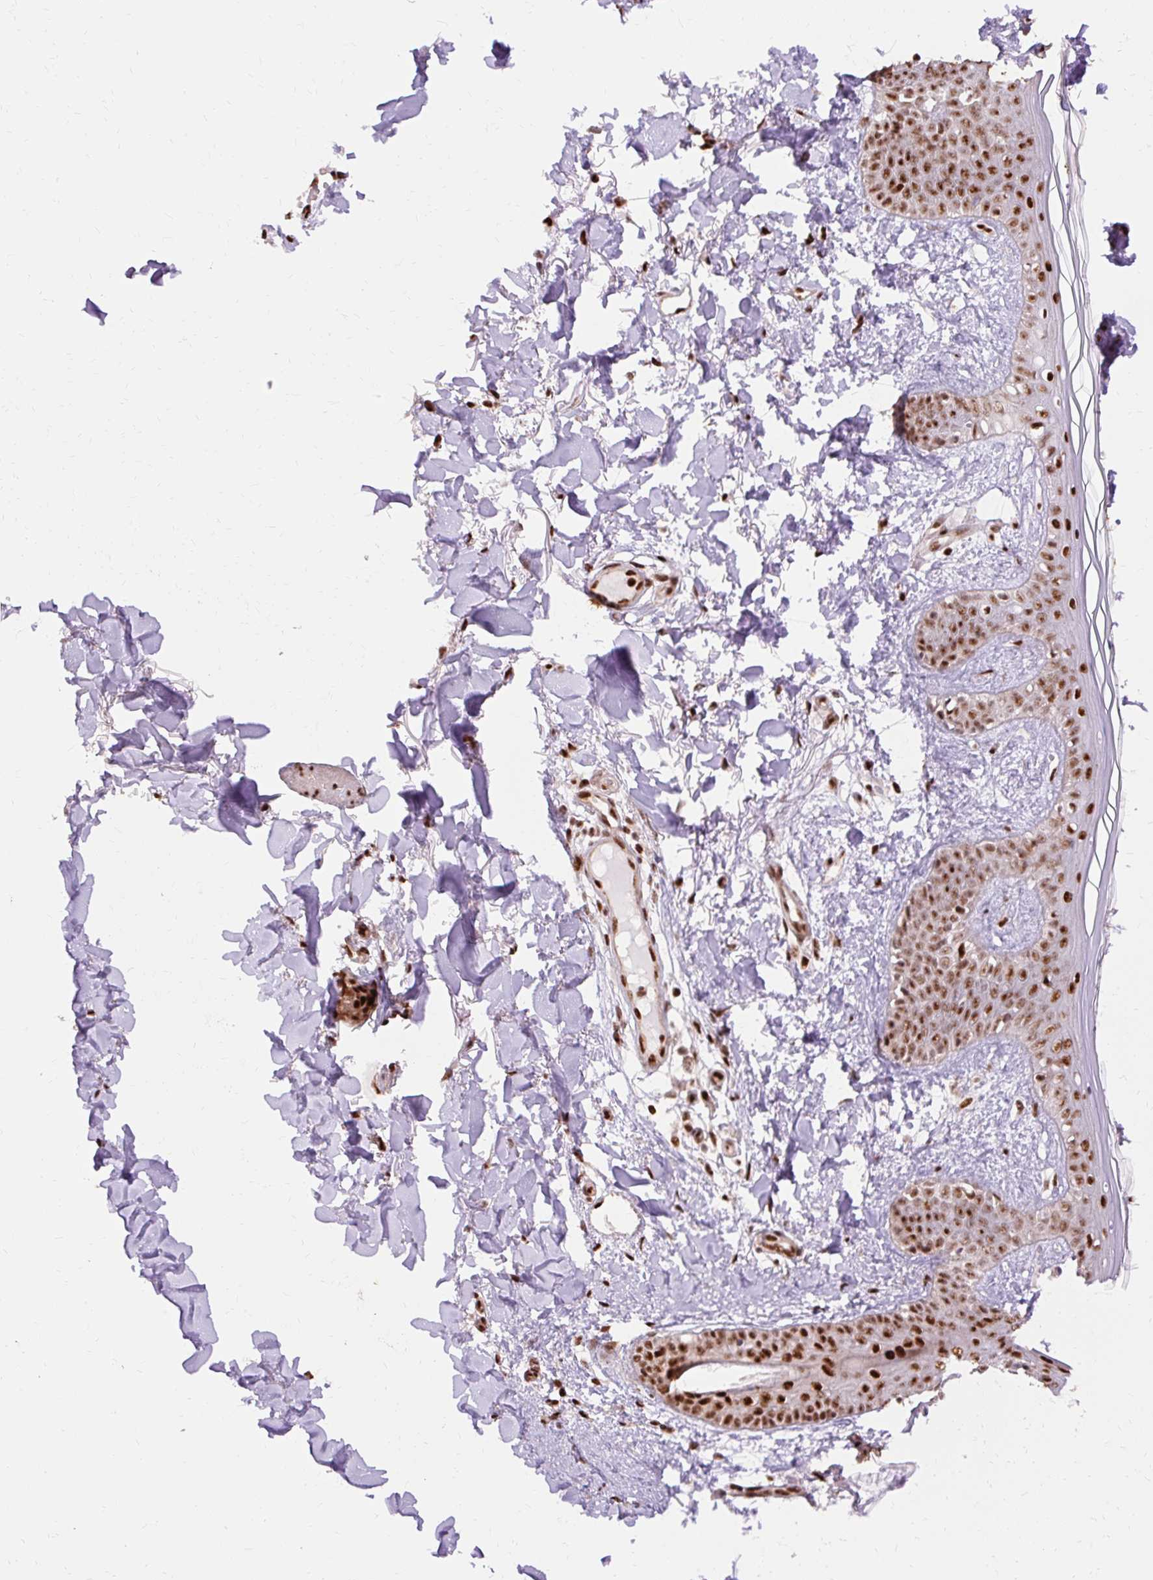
{"staining": {"intensity": "strong", "quantity": ">75%", "location": "nuclear"}, "tissue": "skin", "cell_type": "Fibroblasts", "image_type": "normal", "snomed": [{"axis": "morphology", "description": "Normal tissue, NOS"}, {"axis": "topography", "description": "Skin"}], "caption": "The image shows staining of benign skin, revealing strong nuclear protein positivity (brown color) within fibroblasts. The protein is stained brown, and the nuclei are stained in blue (DAB (3,3'-diaminobenzidine) IHC with brightfield microscopy, high magnification).", "gene": "MECOM", "patient": {"sex": "female", "age": 34}}